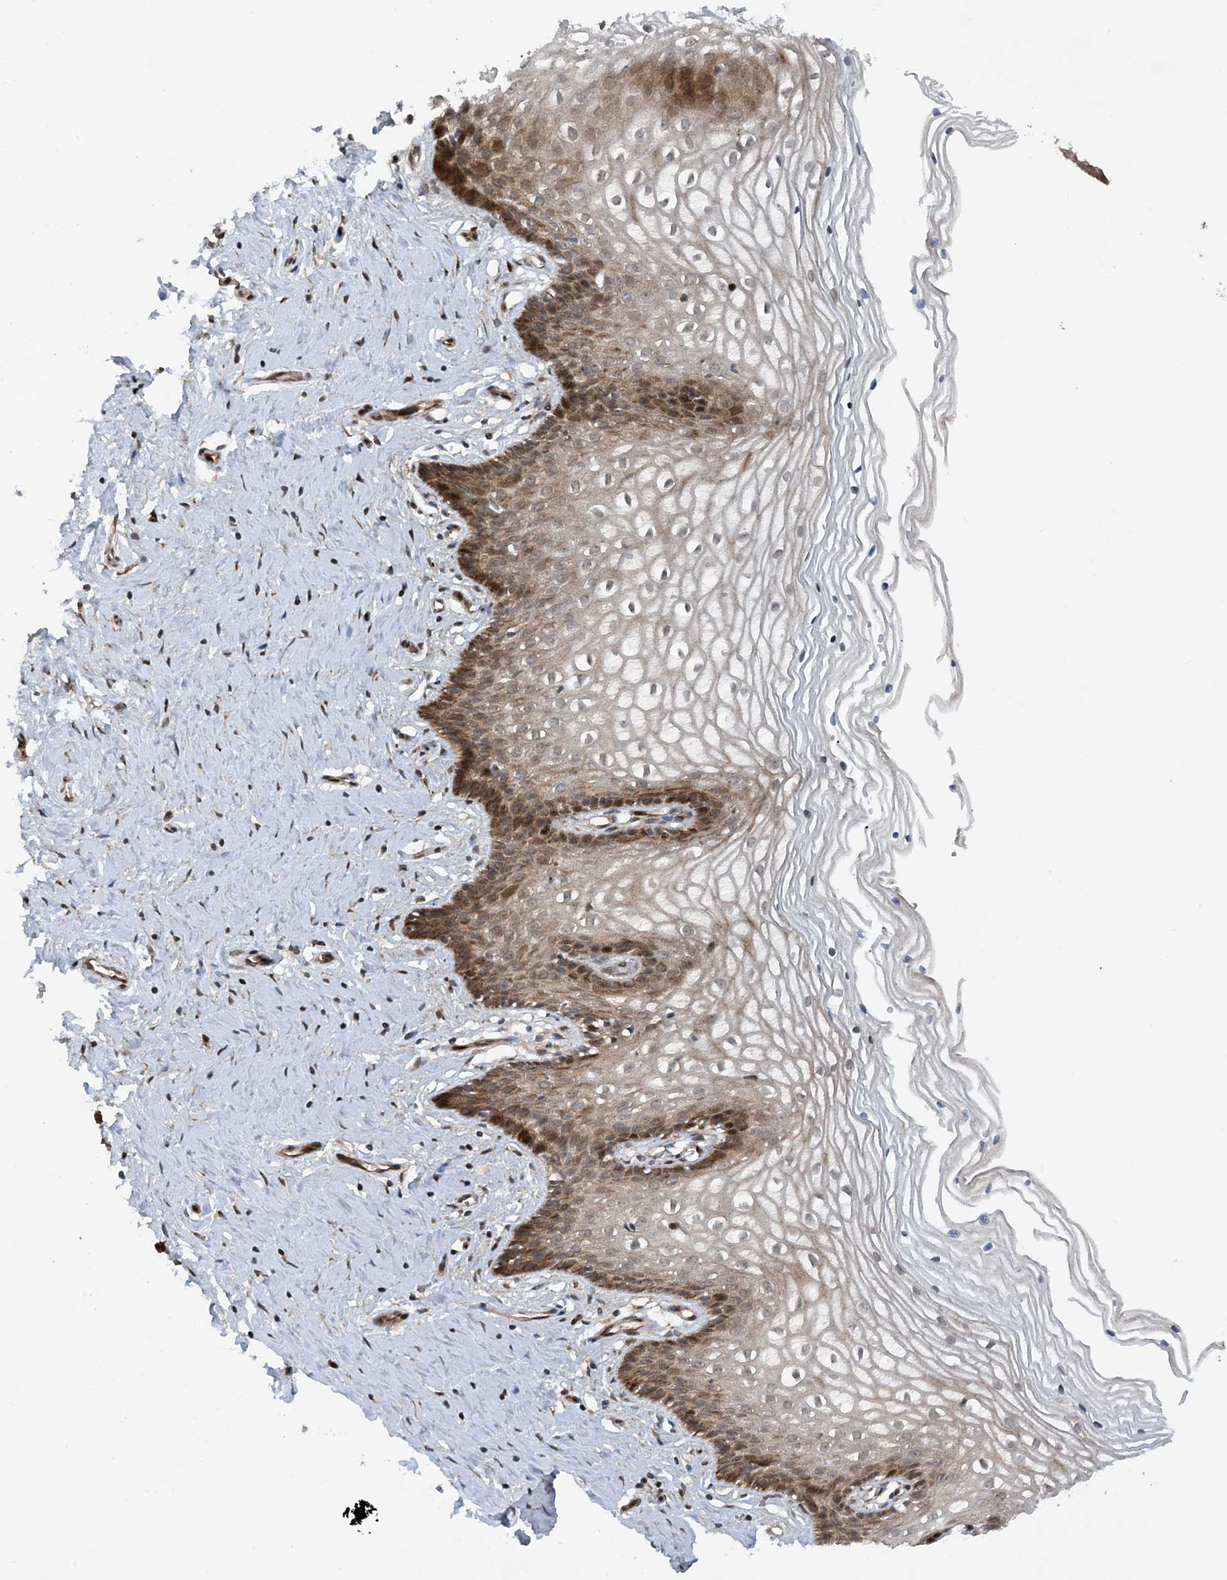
{"staining": {"intensity": "moderate", "quantity": "25%-75%", "location": "cytoplasmic/membranous"}, "tissue": "cervix", "cell_type": "Glandular cells", "image_type": "normal", "snomed": [{"axis": "morphology", "description": "Normal tissue, NOS"}, {"axis": "topography", "description": "Cervix"}], "caption": "Cervix stained for a protein (brown) reveals moderate cytoplasmic/membranous positive staining in approximately 25%-75% of glandular cells.", "gene": "HEMK1", "patient": {"sex": "female", "age": 33}}